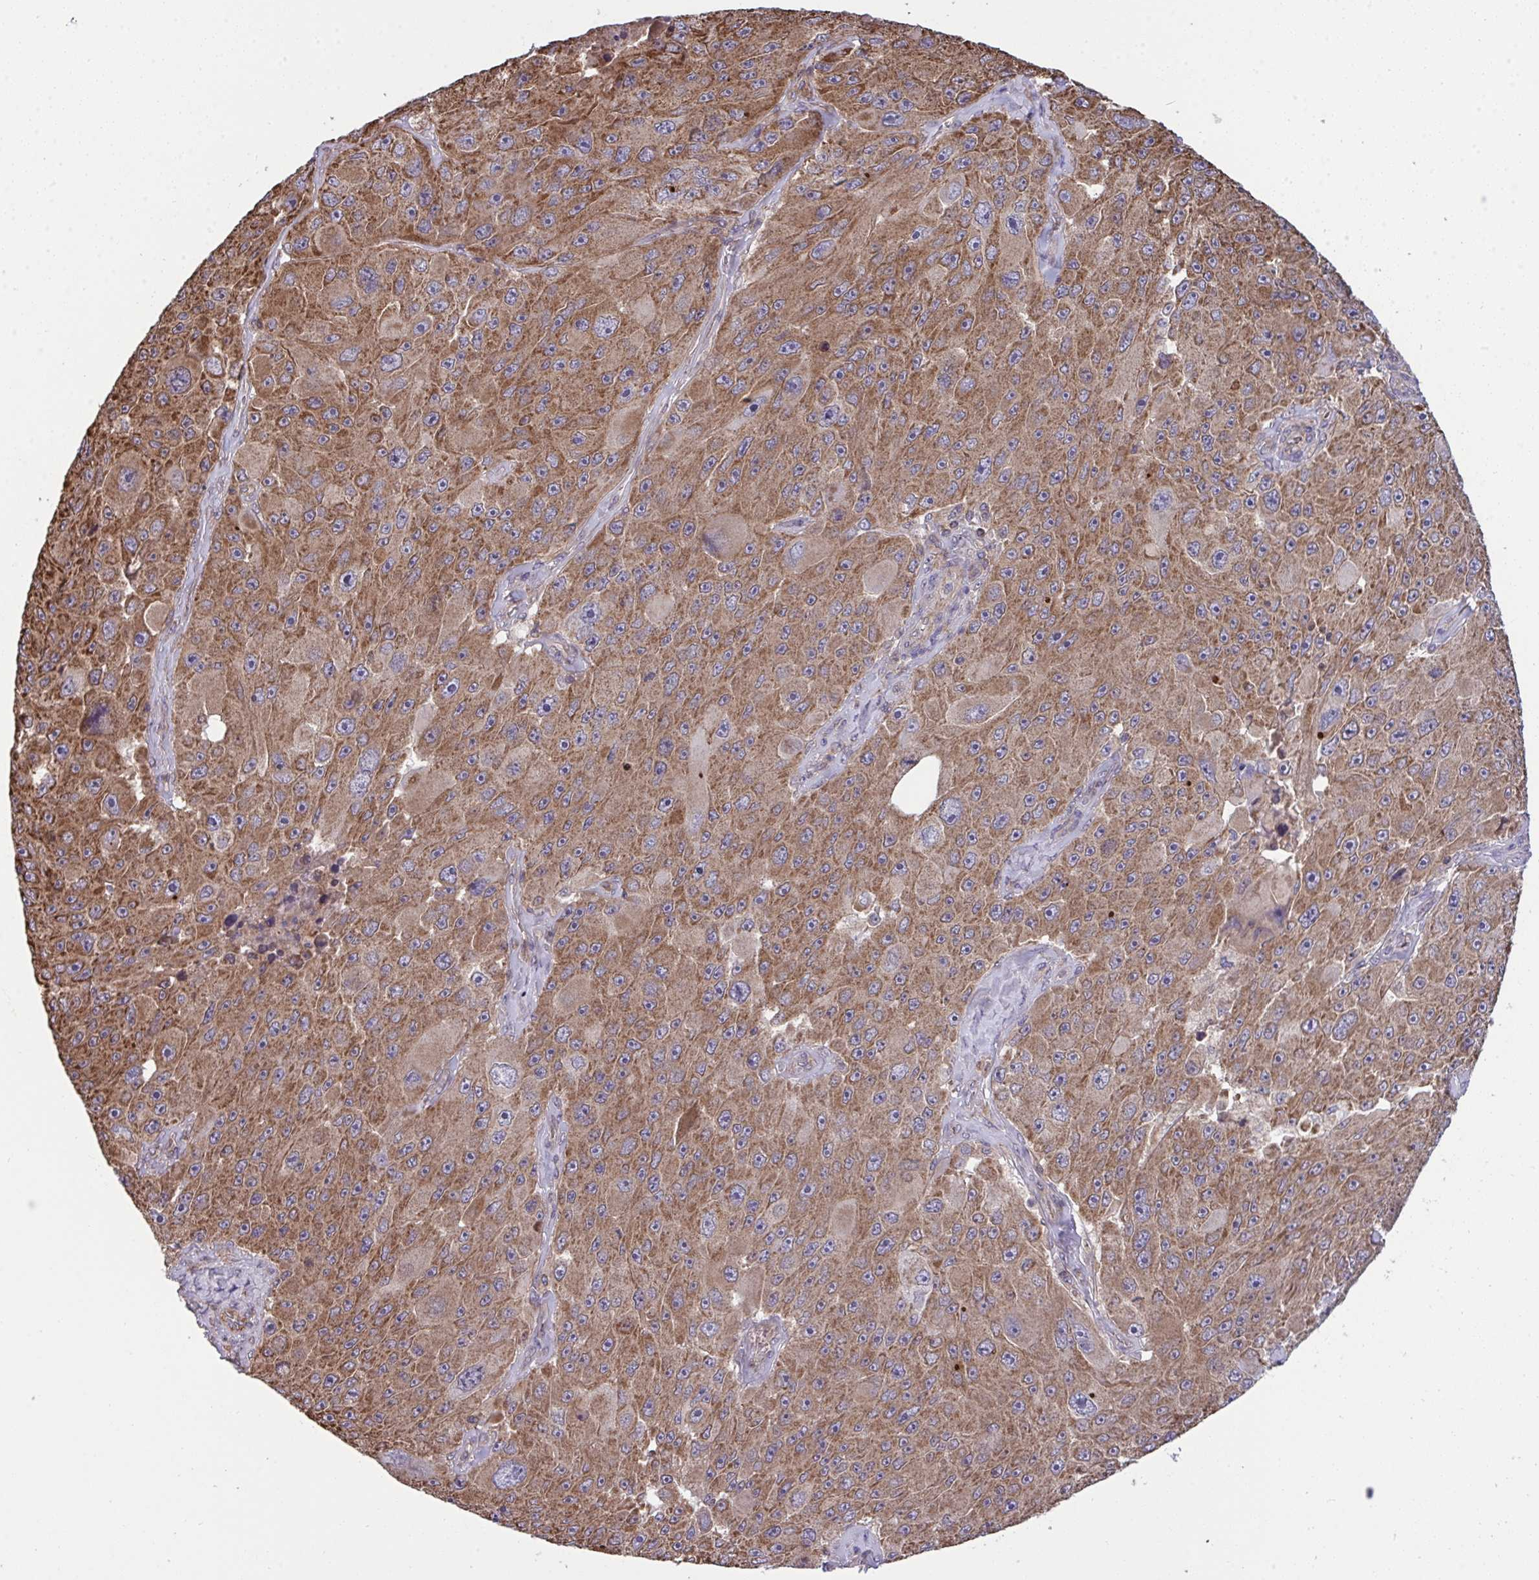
{"staining": {"intensity": "moderate", "quantity": ">75%", "location": "cytoplasmic/membranous"}, "tissue": "melanoma", "cell_type": "Tumor cells", "image_type": "cancer", "snomed": [{"axis": "morphology", "description": "Malignant melanoma, Metastatic site"}, {"axis": "topography", "description": "Lymph node"}], "caption": "The immunohistochemical stain shows moderate cytoplasmic/membranous expression in tumor cells of malignant melanoma (metastatic site) tissue.", "gene": "PPM1H", "patient": {"sex": "male", "age": 62}}